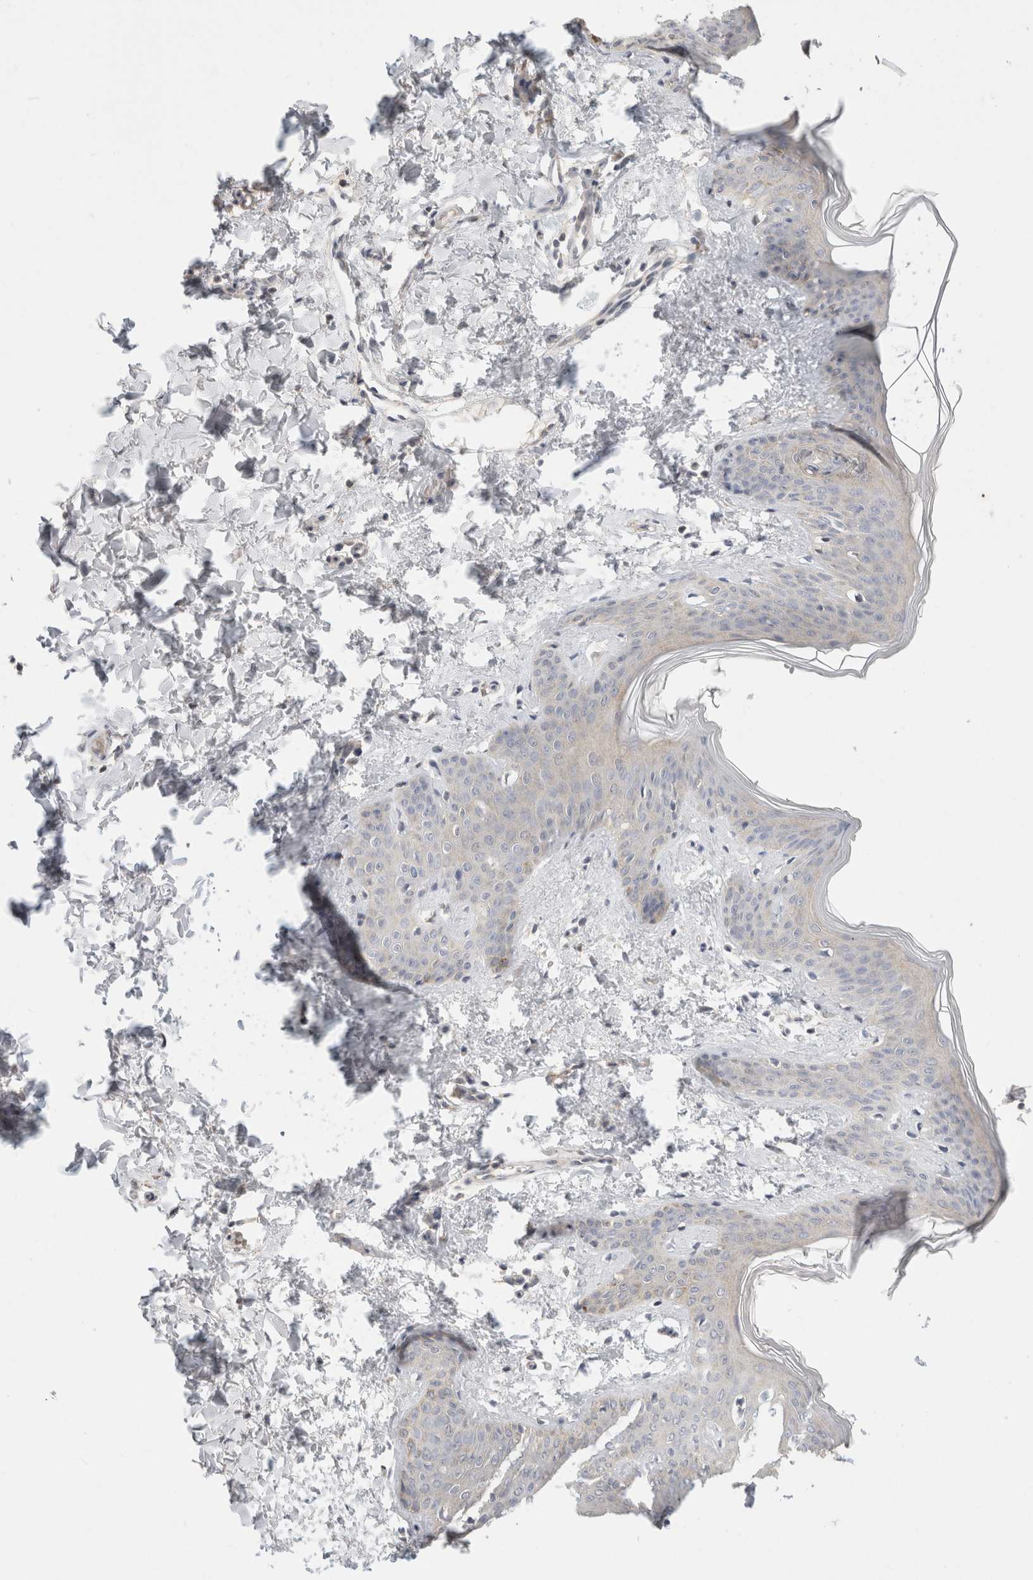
{"staining": {"intensity": "moderate", "quantity": "<25%", "location": "cytoplasmic/membranous"}, "tissue": "skin", "cell_type": "Fibroblasts", "image_type": "normal", "snomed": [{"axis": "morphology", "description": "Normal tissue, NOS"}, {"axis": "topography", "description": "Skin"}], "caption": "Protein expression analysis of normal skin displays moderate cytoplasmic/membranous staining in about <25% of fibroblasts.", "gene": "CHRM4", "patient": {"sex": "female", "age": 17}}